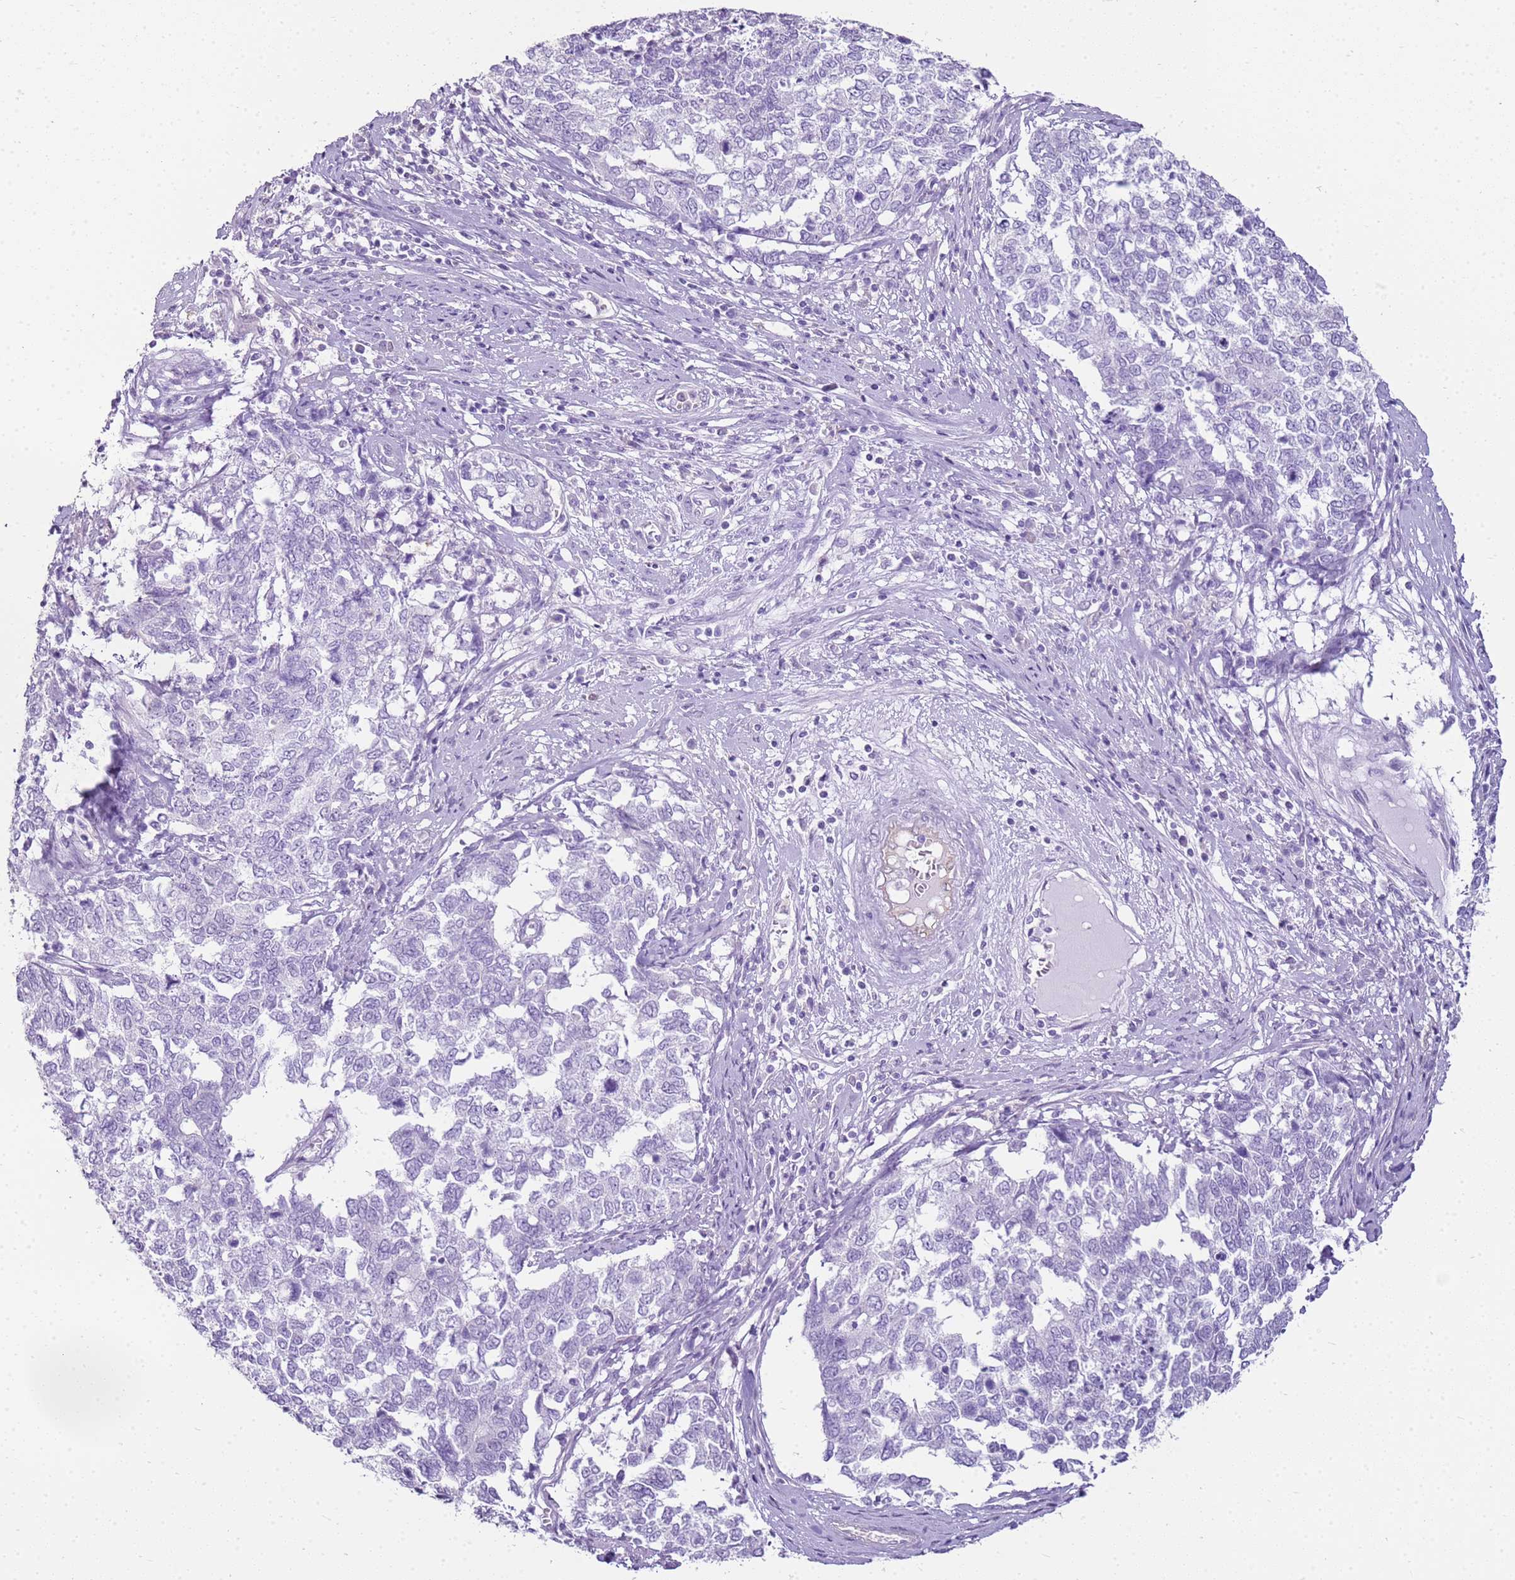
{"staining": {"intensity": "negative", "quantity": "none", "location": "none"}, "tissue": "cervical cancer", "cell_type": "Tumor cells", "image_type": "cancer", "snomed": [{"axis": "morphology", "description": "Squamous cell carcinoma, NOS"}, {"axis": "topography", "description": "Cervix"}], "caption": "Immunohistochemical staining of squamous cell carcinoma (cervical) displays no significant expression in tumor cells.", "gene": "SULT1E1", "patient": {"sex": "female", "age": 63}}